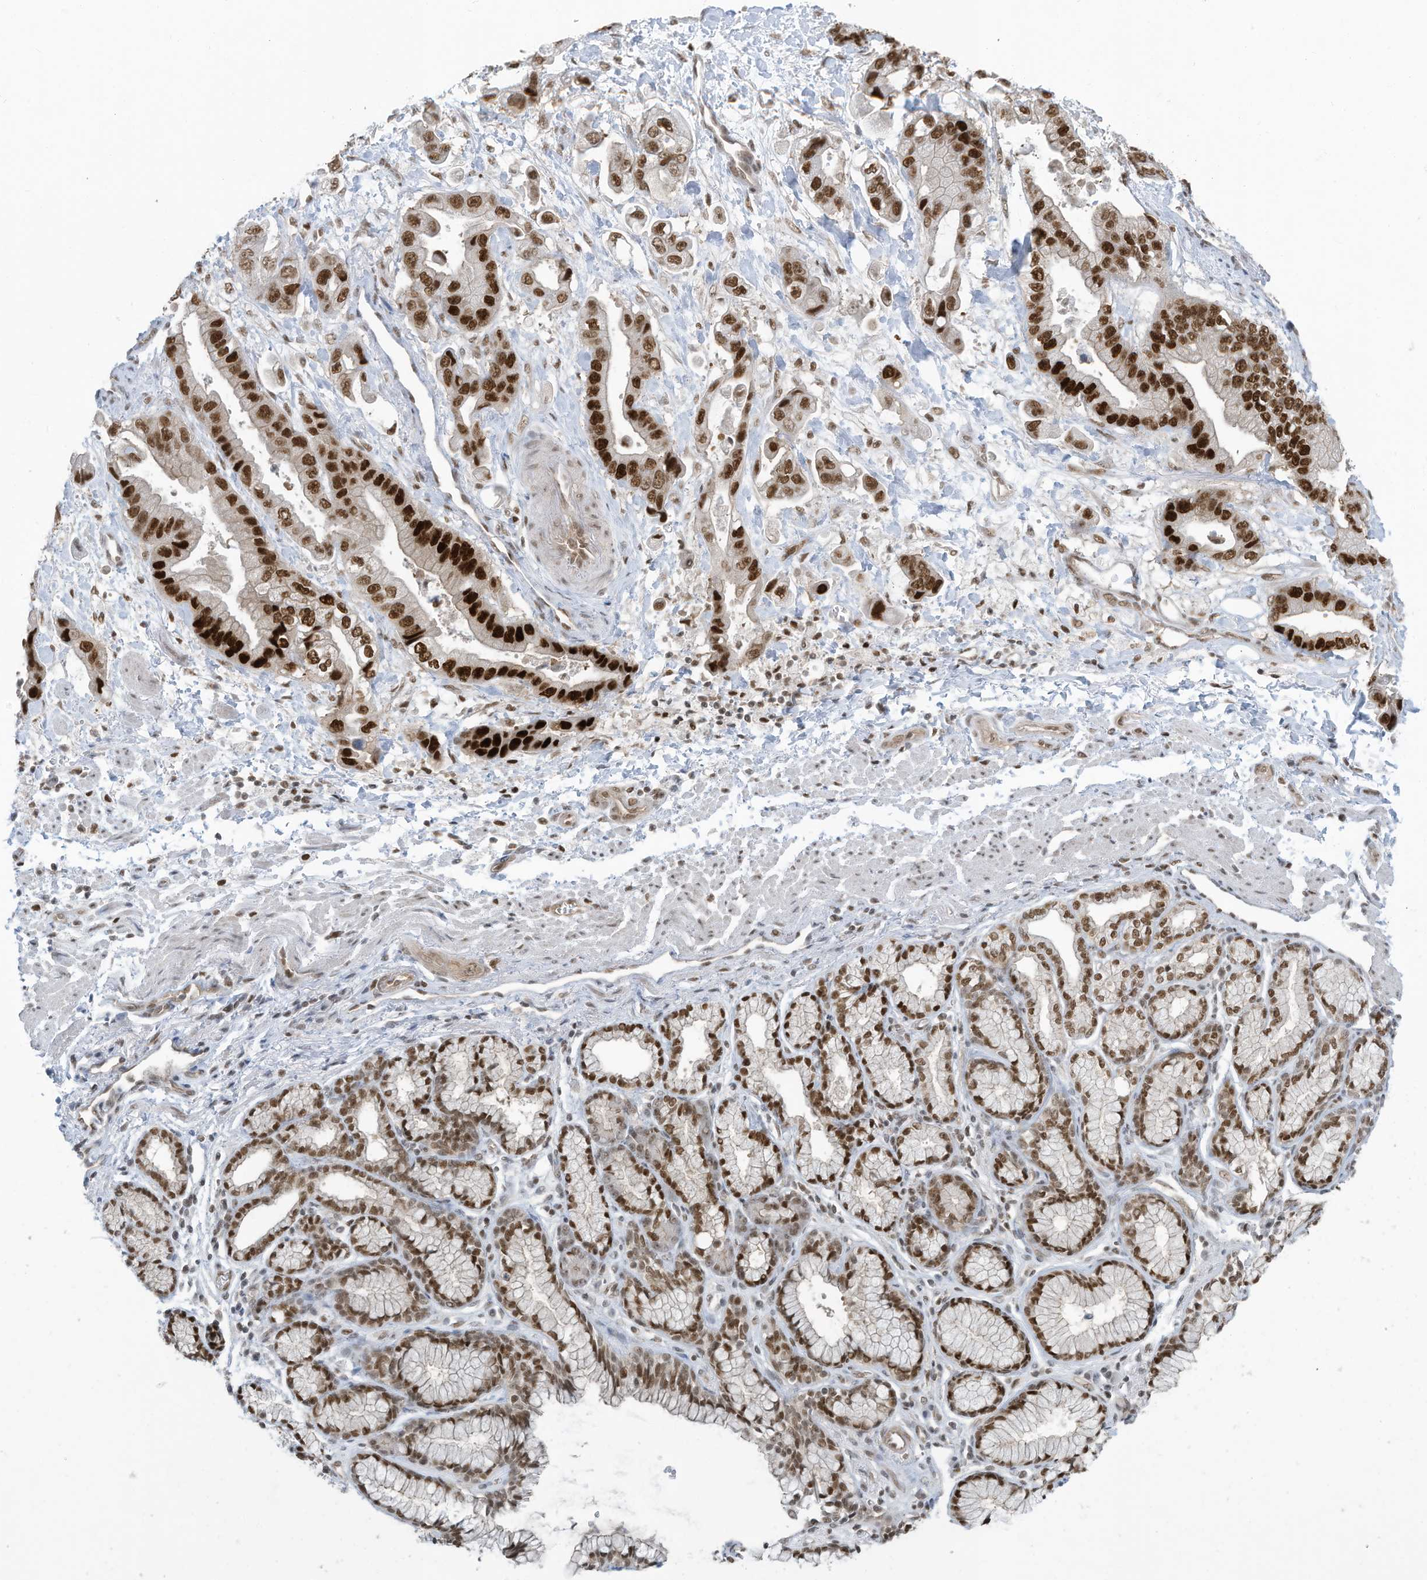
{"staining": {"intensity": "strong", "quantity": ">75%", "location": "nuclear"}, "tissue": "stomach cancer", "cell_type": "Tumor cells", "image_type": "cancer", "snomed": [{"axis": "morphology", "description": "Adenocarcinoma, NOS"}, {"axis": "topography", "description": "Stomach"}], "caption": "Stomach adenocarcinoma was stained to show a protein in brown. There is high levels of strong nuclear positivity in about >75% of tumor cells. Immunohistochemistry (ihc) stains the protein in brown and the nuclei are stained blue.", "gene": "DBR1", "patient": {"sex": "male", "age": 62}}